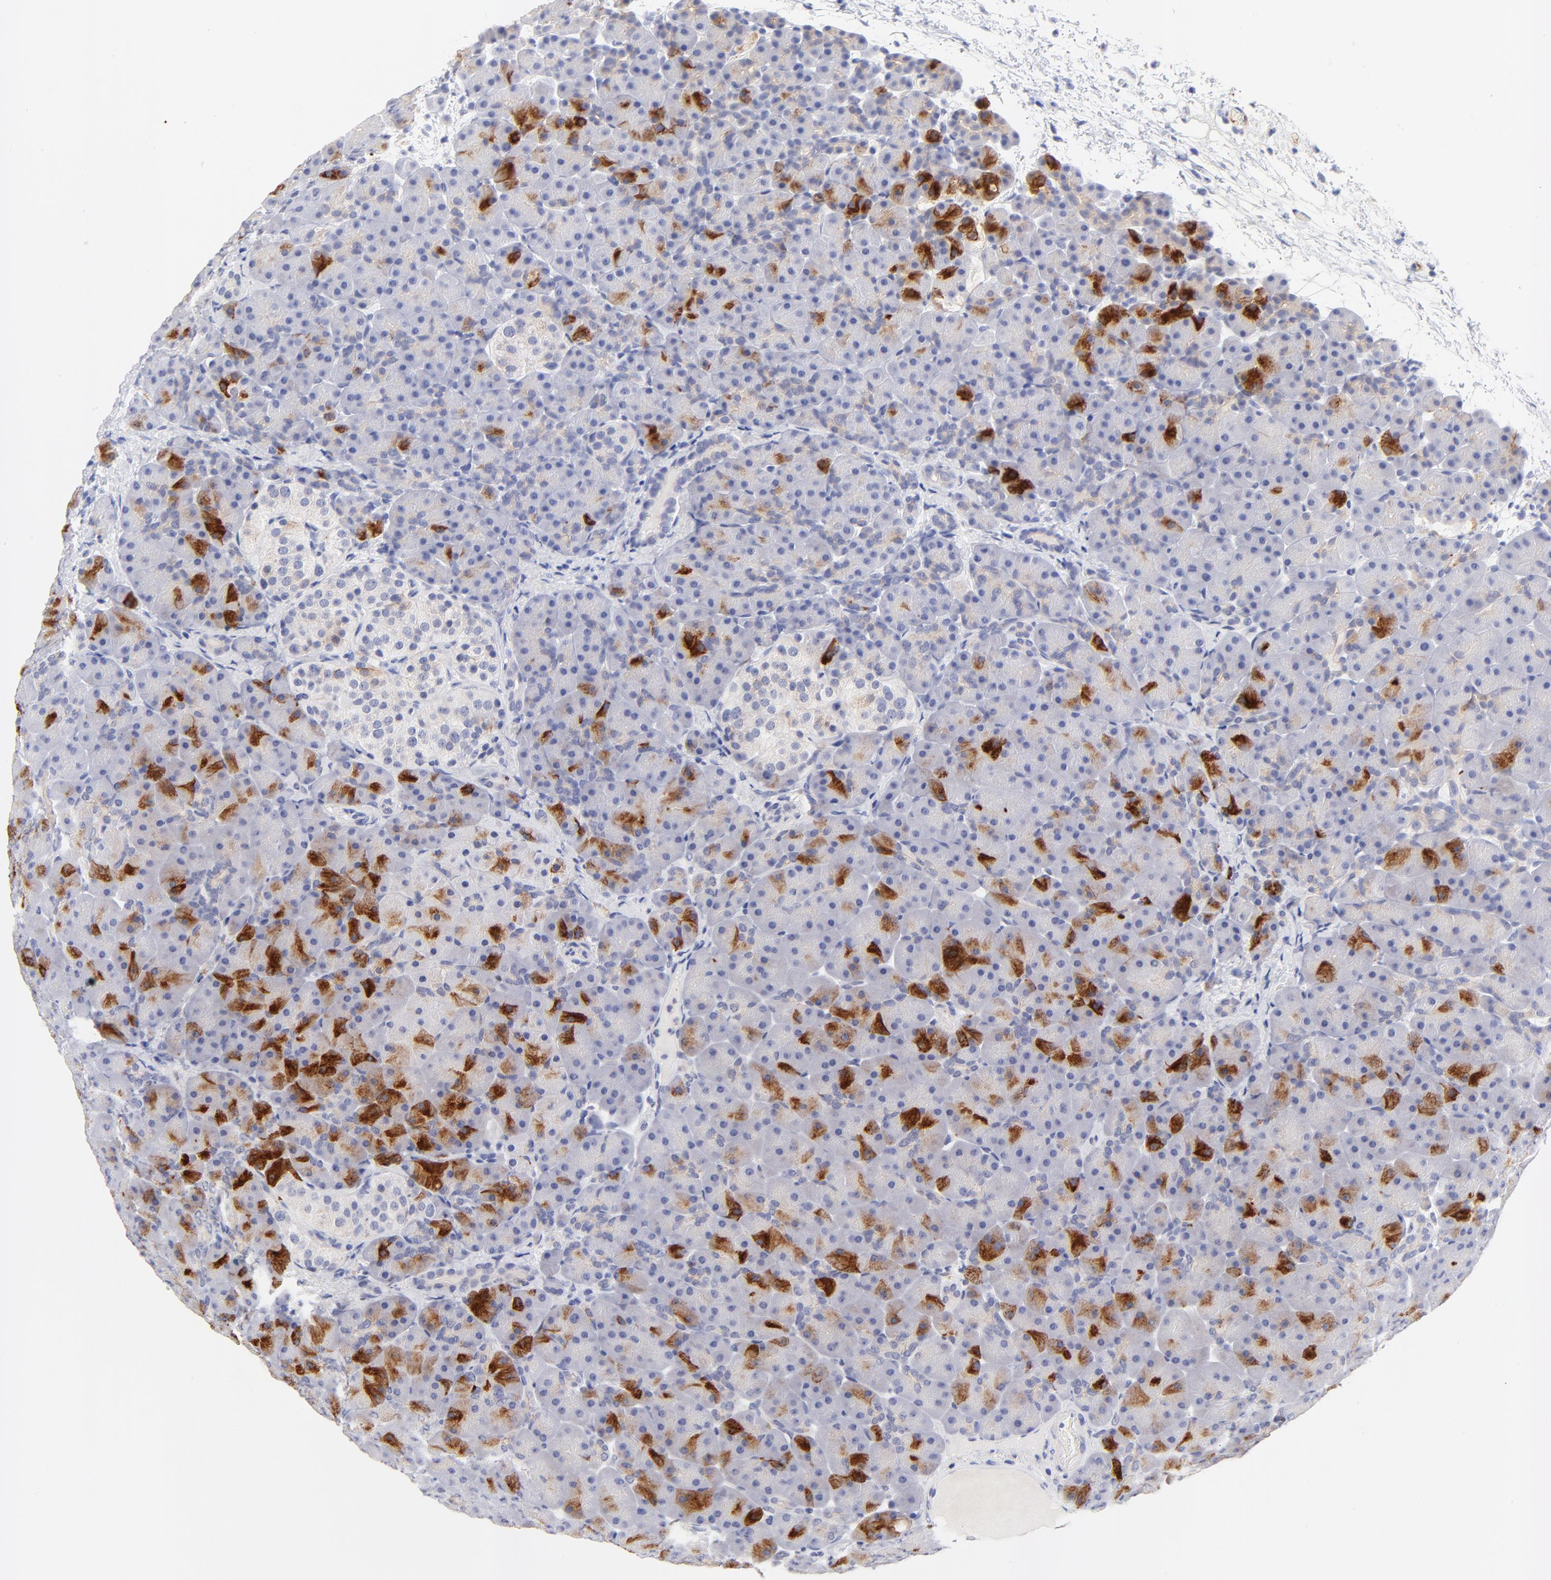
{"staining": {"intensity": "strong", "quantity": "25%-75%", "location": "cytoplasmic/membranous"}, "tissue": "pancreas", "cell_type": "Exocrine glandular cells", "image_type": "normal", "snomed": [{"axis": "morphology", "description": "Normal tissue, NOS"}, {"axis": "topography", "description": "Pancreas"}], "caption": "A high amount of strong cytoplasmic/membranous expression is appreciated in about 25%-75% of exocrine glandular cells in unremarkable pancreas.", "gene": "FAM117B", "patient": {"sex": "male", "age": 66}}